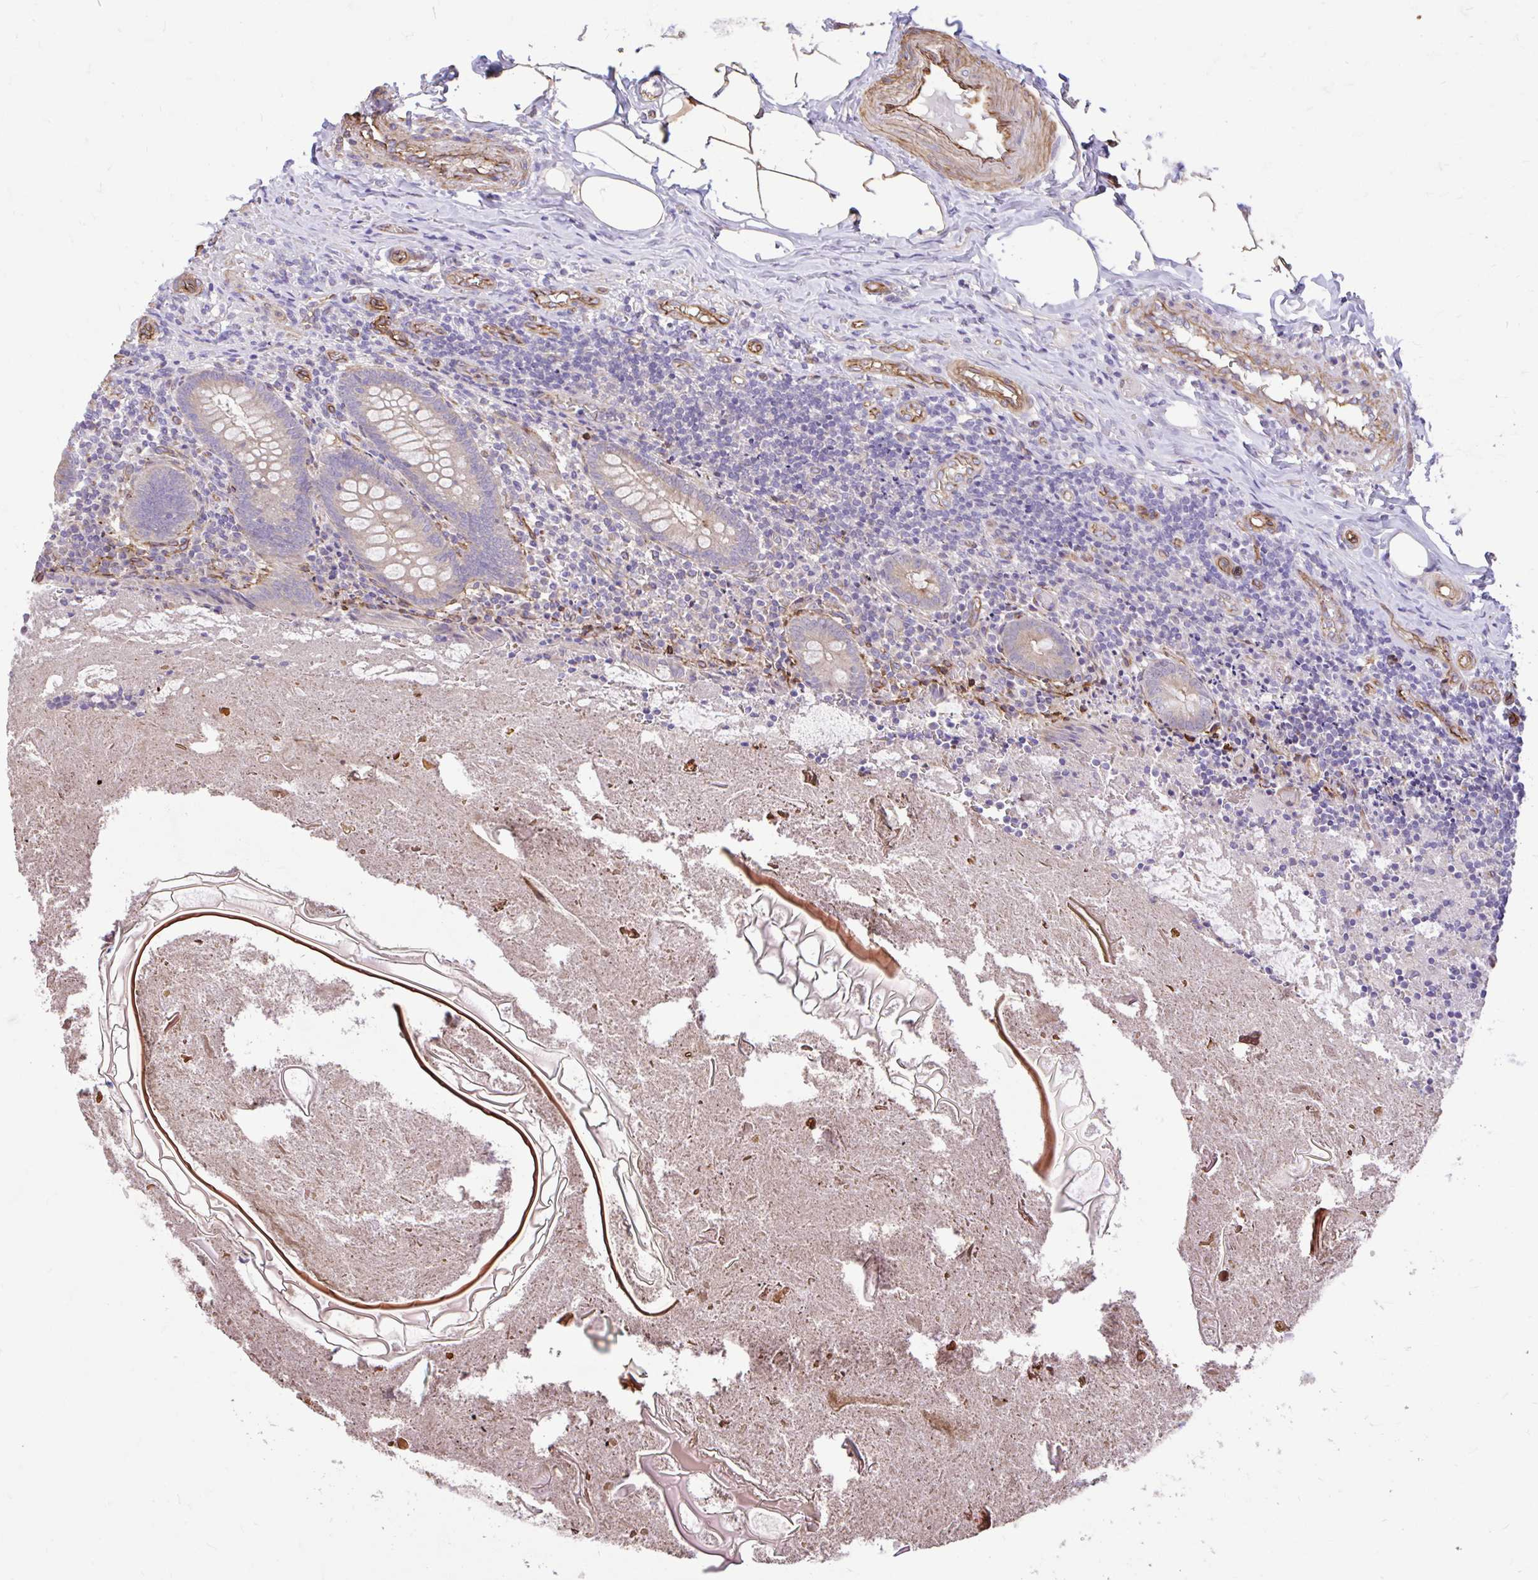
{"staining": {"intensity": "weak", "quantity": "25%-75%", "location": "cytoplasmic/membranous"}, "tissue": "appendix", "cell_type": "Glandular cells", "image_type": "normal", "snomed": [{"axis": "morphology", "description": "Normal tissue, NOS"}, {"axis": "topography", "description": "Appendix"}], "caption": "IHC image of benign human appendix stained for a protein (brown), which exhibits low levels of weak cytoplasmic/membranous staining in about 25%-75% of glandular cells.", "gene": "PTPRK", "patient": {"sex": "female", "age": 17}}